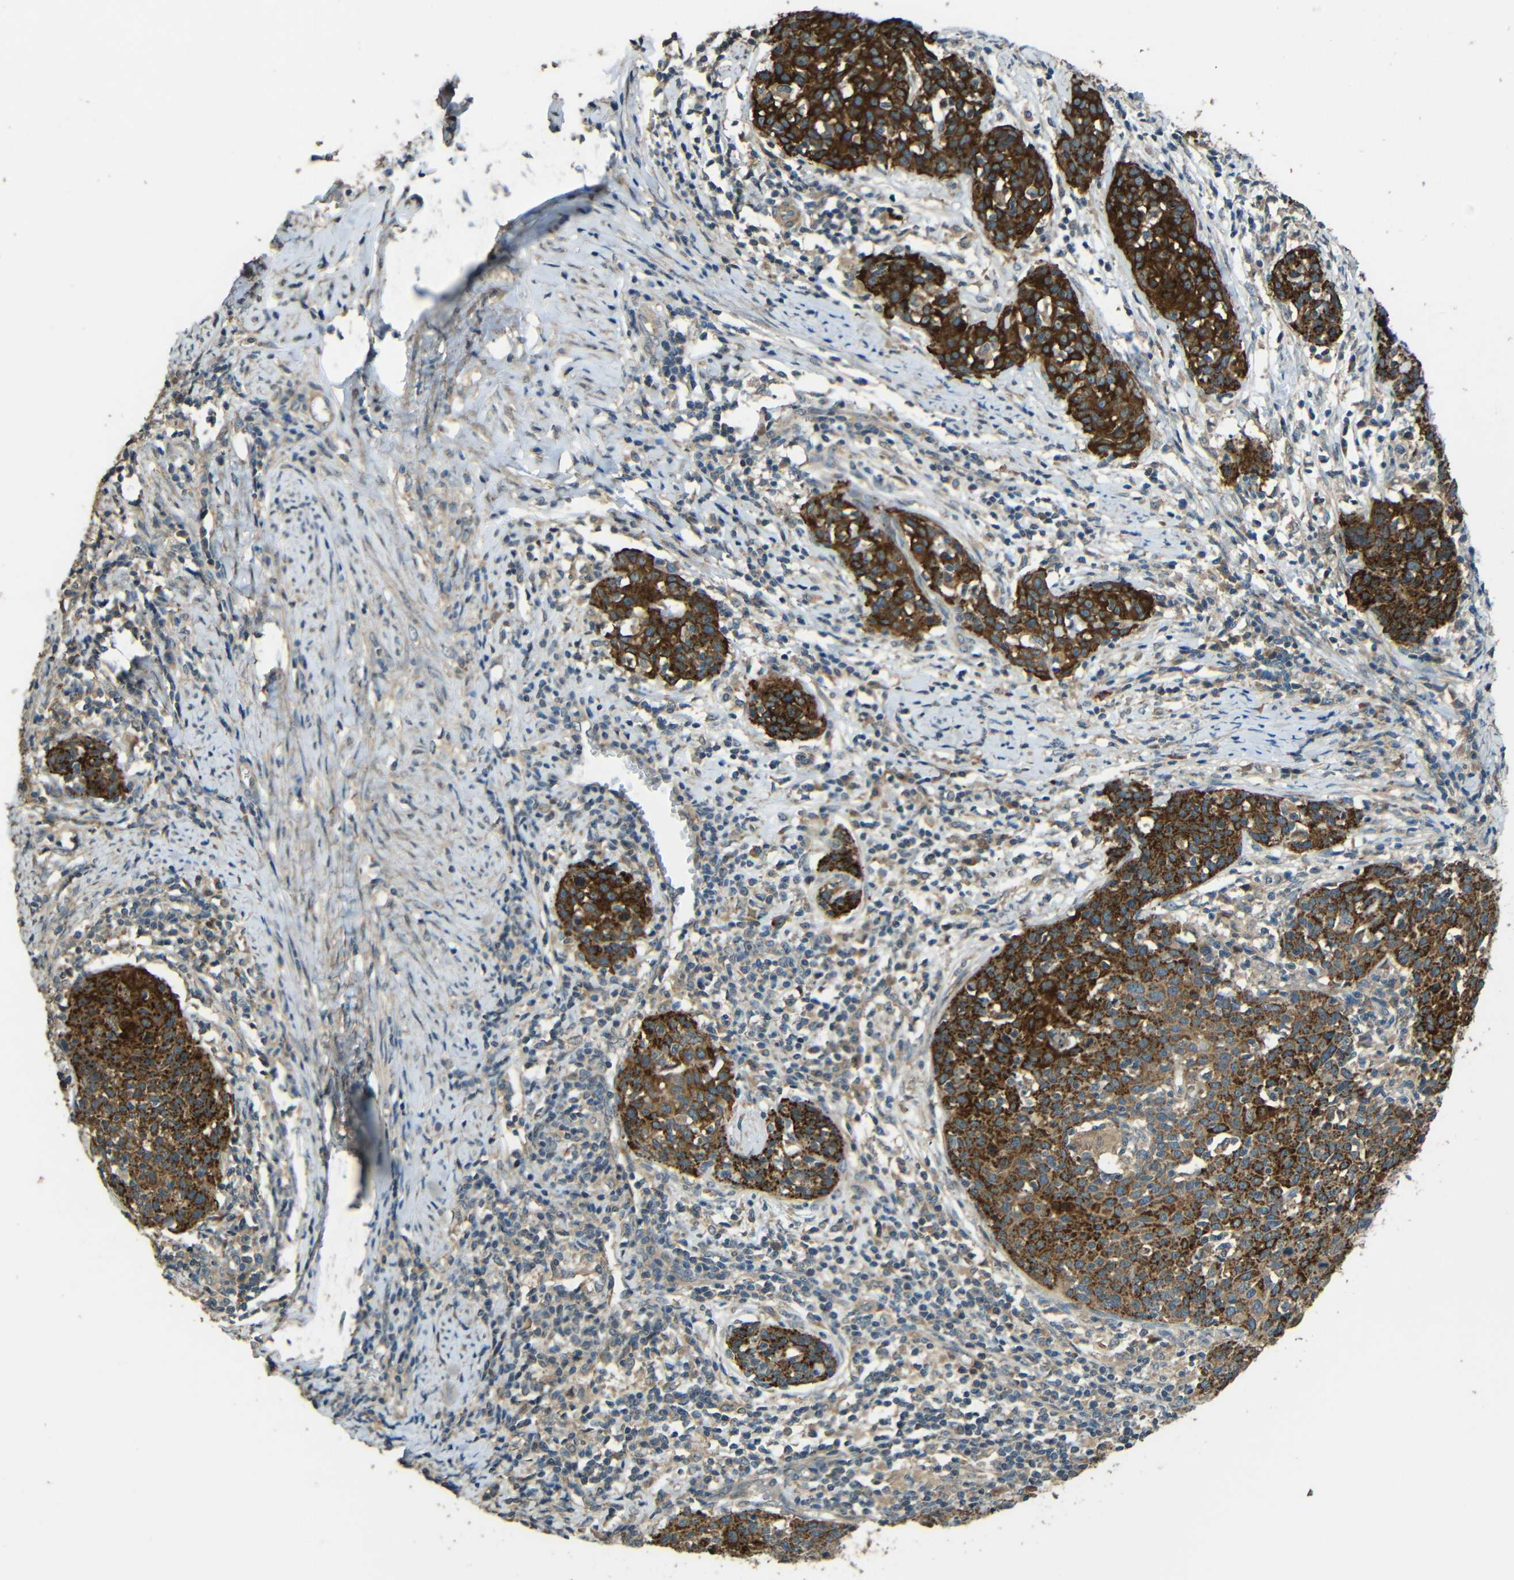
{"staining": {"intensity": "strong", "quantity": ">75%", "location": "cytoplasmic/membranous"}, "tissue": "cervical cancer", "cell_type": "Tumor cells", "image_type": "cancer", "snomed": [{"axis": "morphology", "description": "Squamous cell carcinoma, NOS"}, {"axis": "topography", "description": "Cervix"}], "caption": "Strong cytoplasmic/membranous expression for a protein is present in about >75% of tumor cells of cervical squamous cell carcinoma using immunohistochemistry.", "gene": "ACACA", "patient": {"sex": "female", "age": 38}}